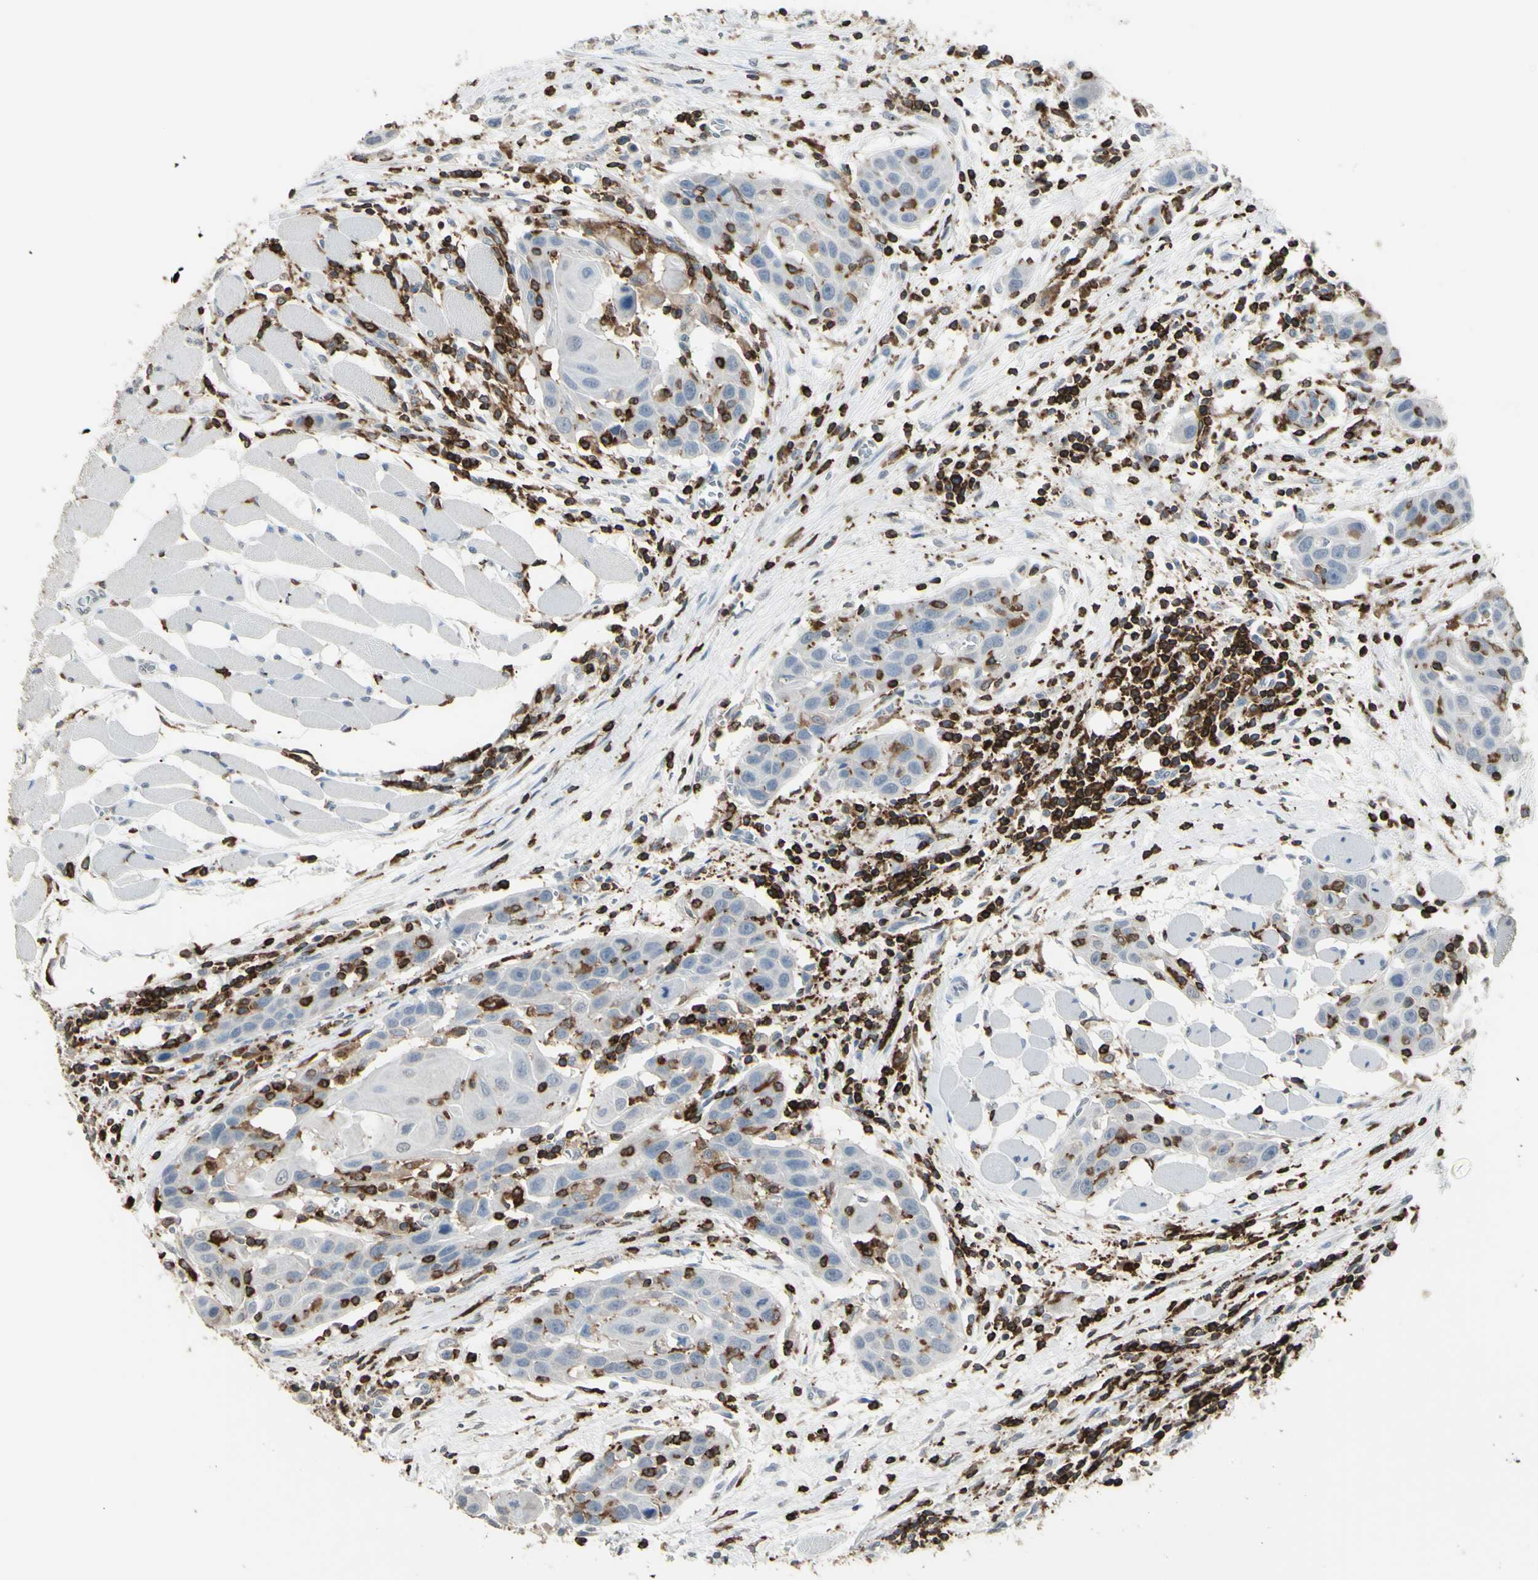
{"staining": {"intensity": "negative", "quantity": "none", "location": "none"}, "tissue": "head and neck cancer", "cell_type": "Tumor cells", "image_type": "cancer", "snomed": [{"axis": "morphology", "description": "Squamous cell carcinoma, NOS"}, {"axis": "topography", "description": "Oral tissue"}, {"axis": "topography", "description": "Head-Neck"}], "caption": "This is a histopathology image of IHC staining of head and neck squamous cell carcinoma, which shows no staining in tumor cells. (DAB IHC visualized using brightfield microscopy, high magnification).", "gene": "PSTPIP1", "patient": {"sex": "female", "age": 50}}